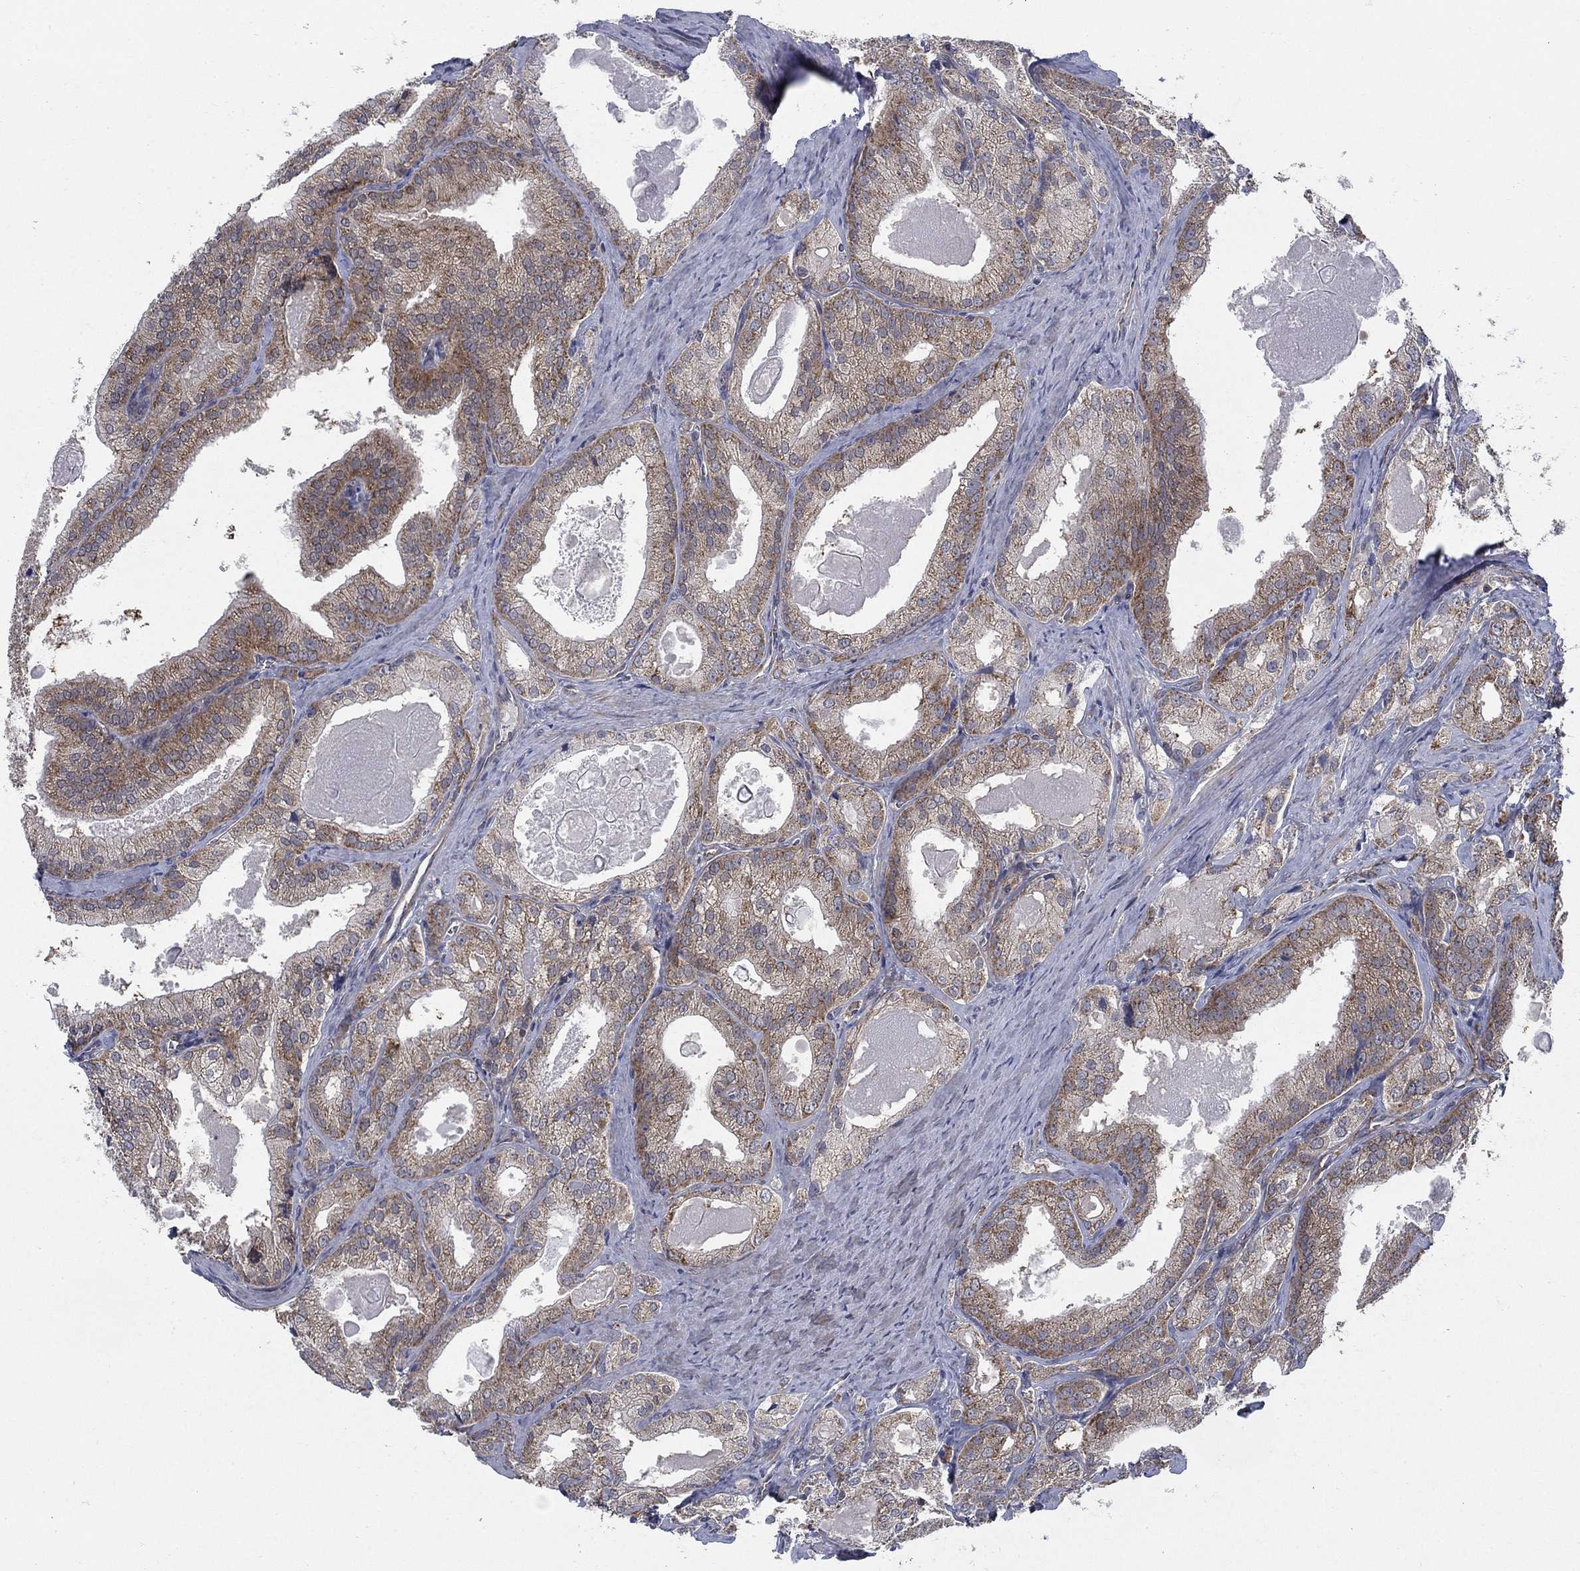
{"staining": {"intensity": "moderate", "quantity": ">75%", "location": "cytoplasmic/membranous"}, "tissue": "prostate cancer", "cell_type": "Tumor cells", "image_type": "cancer", "snomed": [{"axis": "morphology", "description": "Adenocarcinoma, NOS"}, {"axis": "morphology", "description": "Adenocarcinoma, High grade"}, {"axis": "topography", "description": "Prostate"}], "caption": "Moderate cytoplasmic/membranous staining for a protein is seen in about >75% of tumor cells of high-grade adenocarcinoma (prostate) using immunohistochemistry.", "gene": "NME7", "patient": {"sex": "male", "age": 70}}